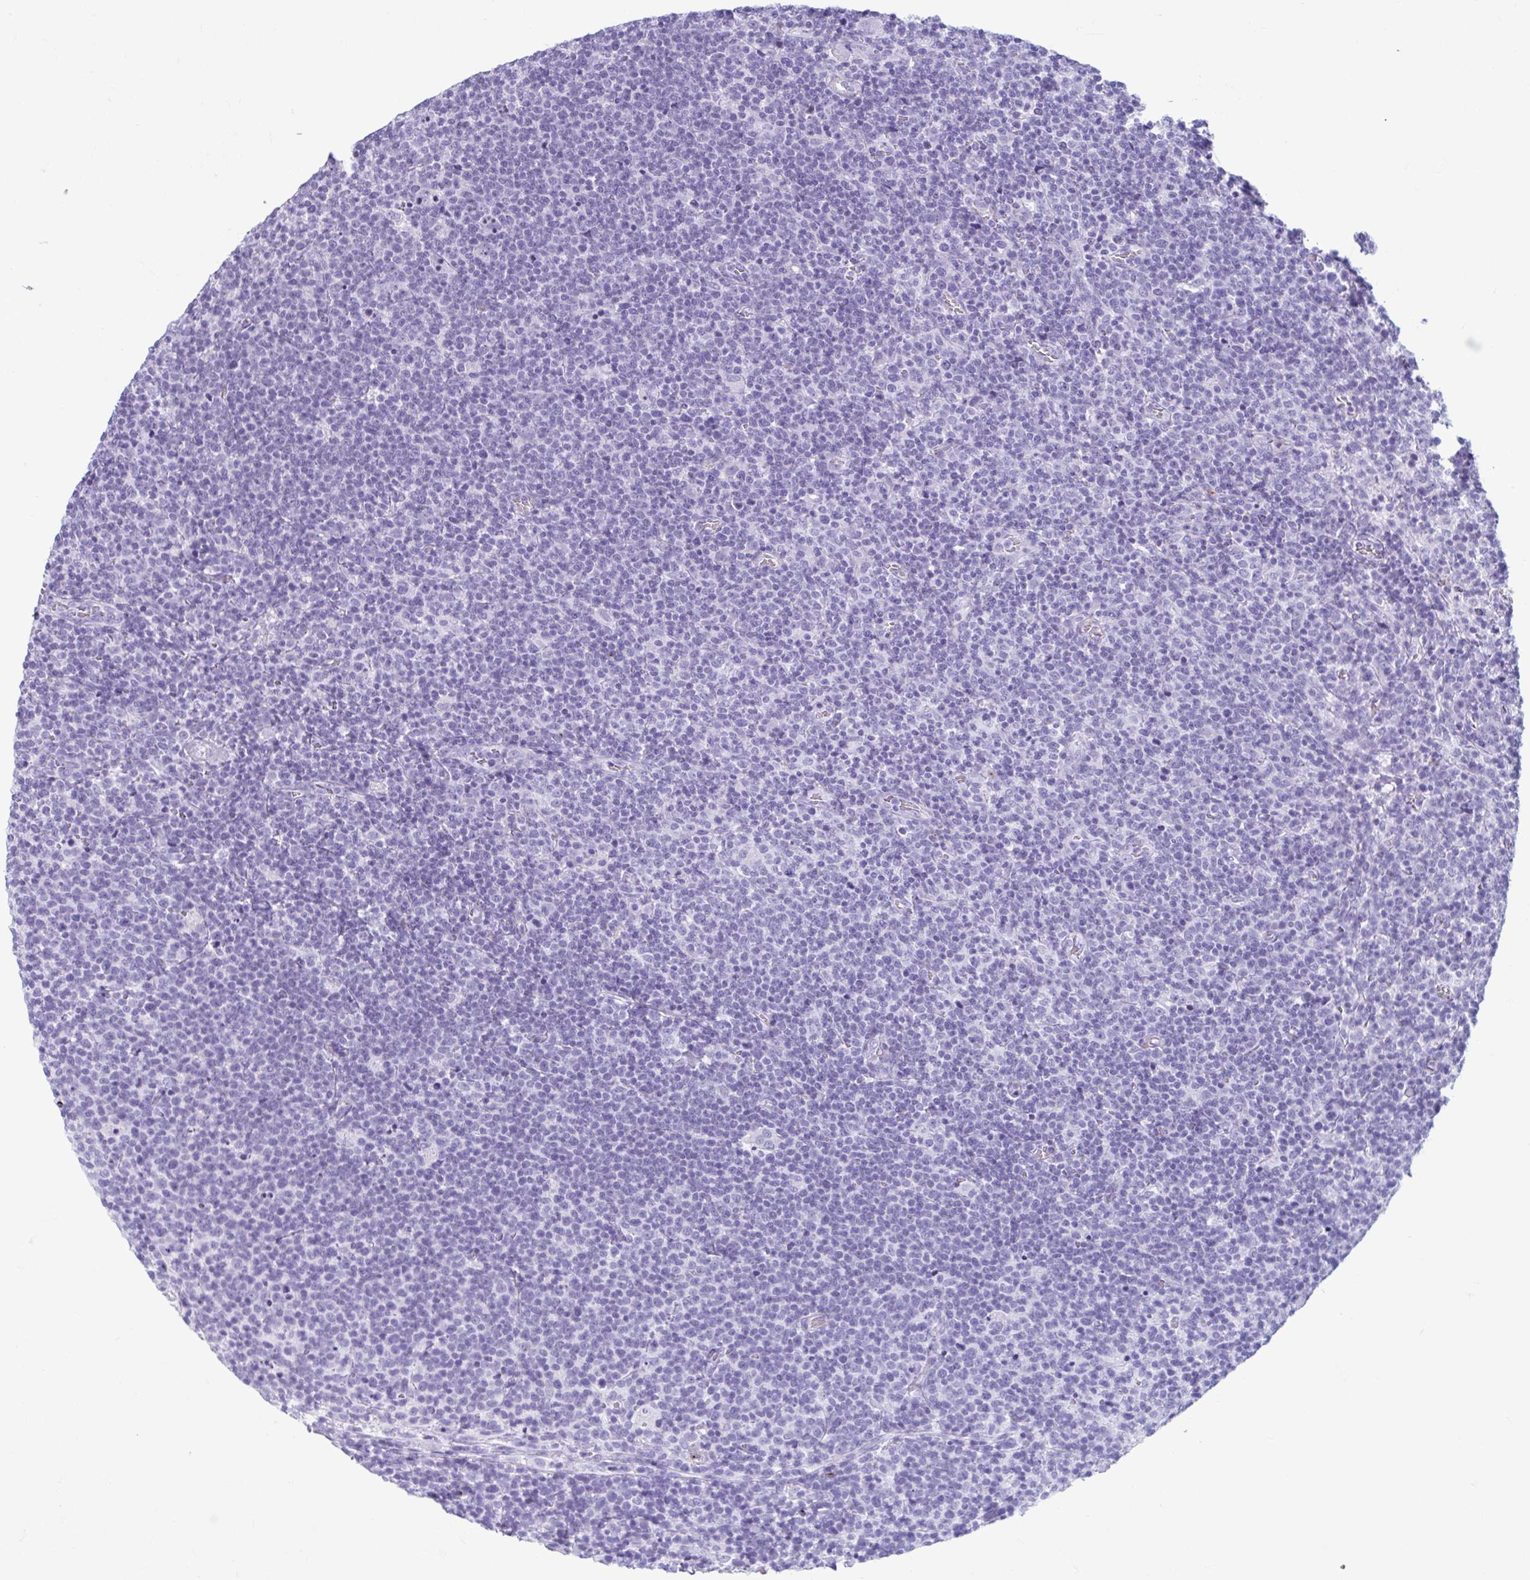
{"staining": {"intensity": "negative", "quantity": "none", "location": "none"}, "tissue": "lymphoma", "cell_type": "Tumor cells", "image_type": "cancer", "snomed": [{"axis": "morphology", "description": "Malignant lymphoma, non-Hodgkin's type, High grade"}, {"axis": "topography", "description": "Lymph node"}], "caption": "Tumor cells show no significant protein positivity in high-grade malignant lymphoma, non-Hodgkin's type.", "gene": "TCEAL3", "patient": {"sex": "male", "age": 61}}